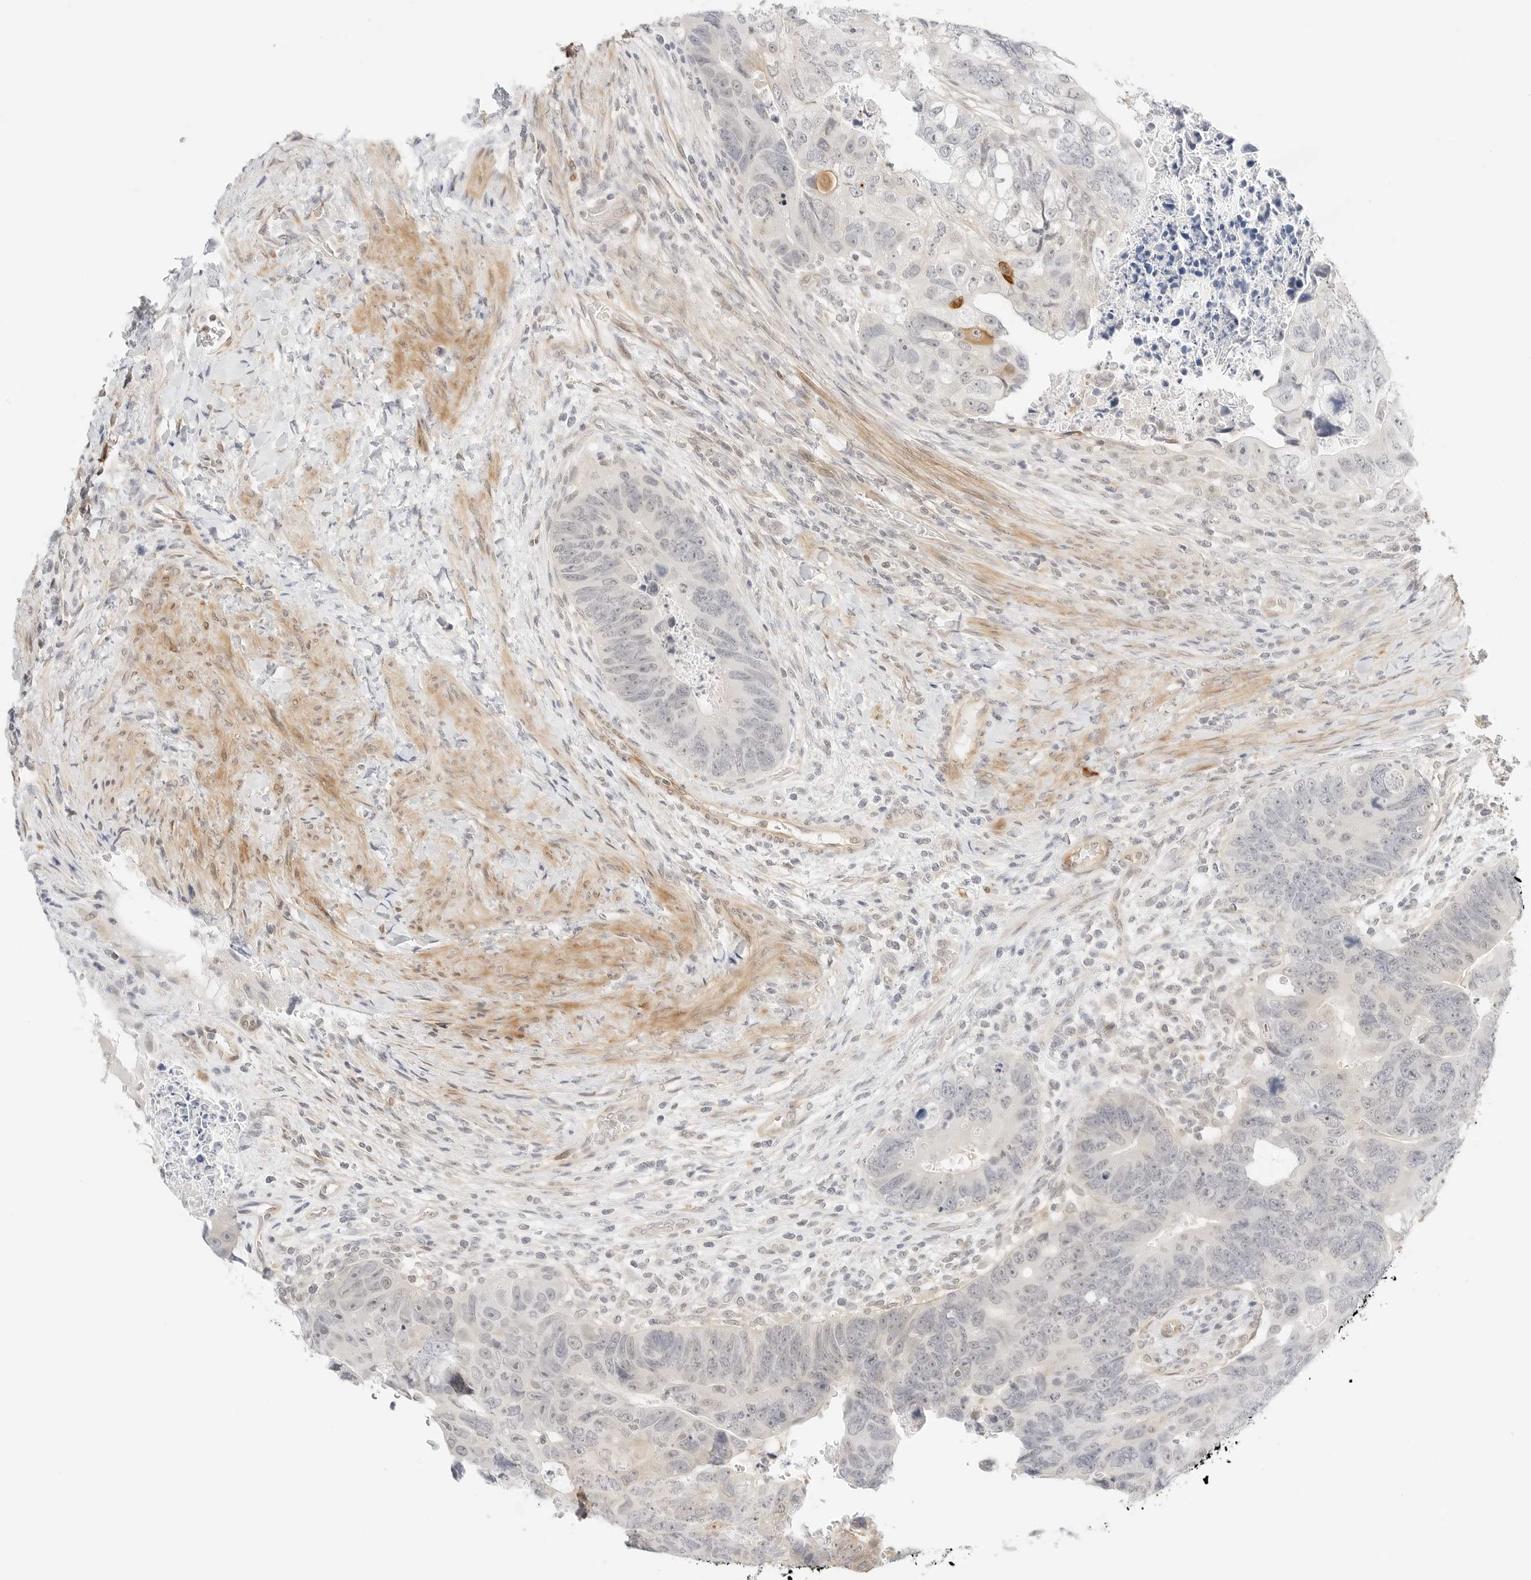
{"staining": {"intensity": "weak", "quantity": "<25%", "location": "nuclear"}, "tissue": "colorectal cancer", "cell_type": "Tumor cells", "image_type": "cancer", "snomed": [{"axis": "morphology", "description": "Adenocarcinoma, NOS"}, {"axis": "topography", "description": "Rectum"}], "caption": "A histopathology image of colorectal cancer stained for a protein shows no brown staining in tumor cells.", "gene": "TEKT2", "patient": {"sex": "male", "age": 59}}